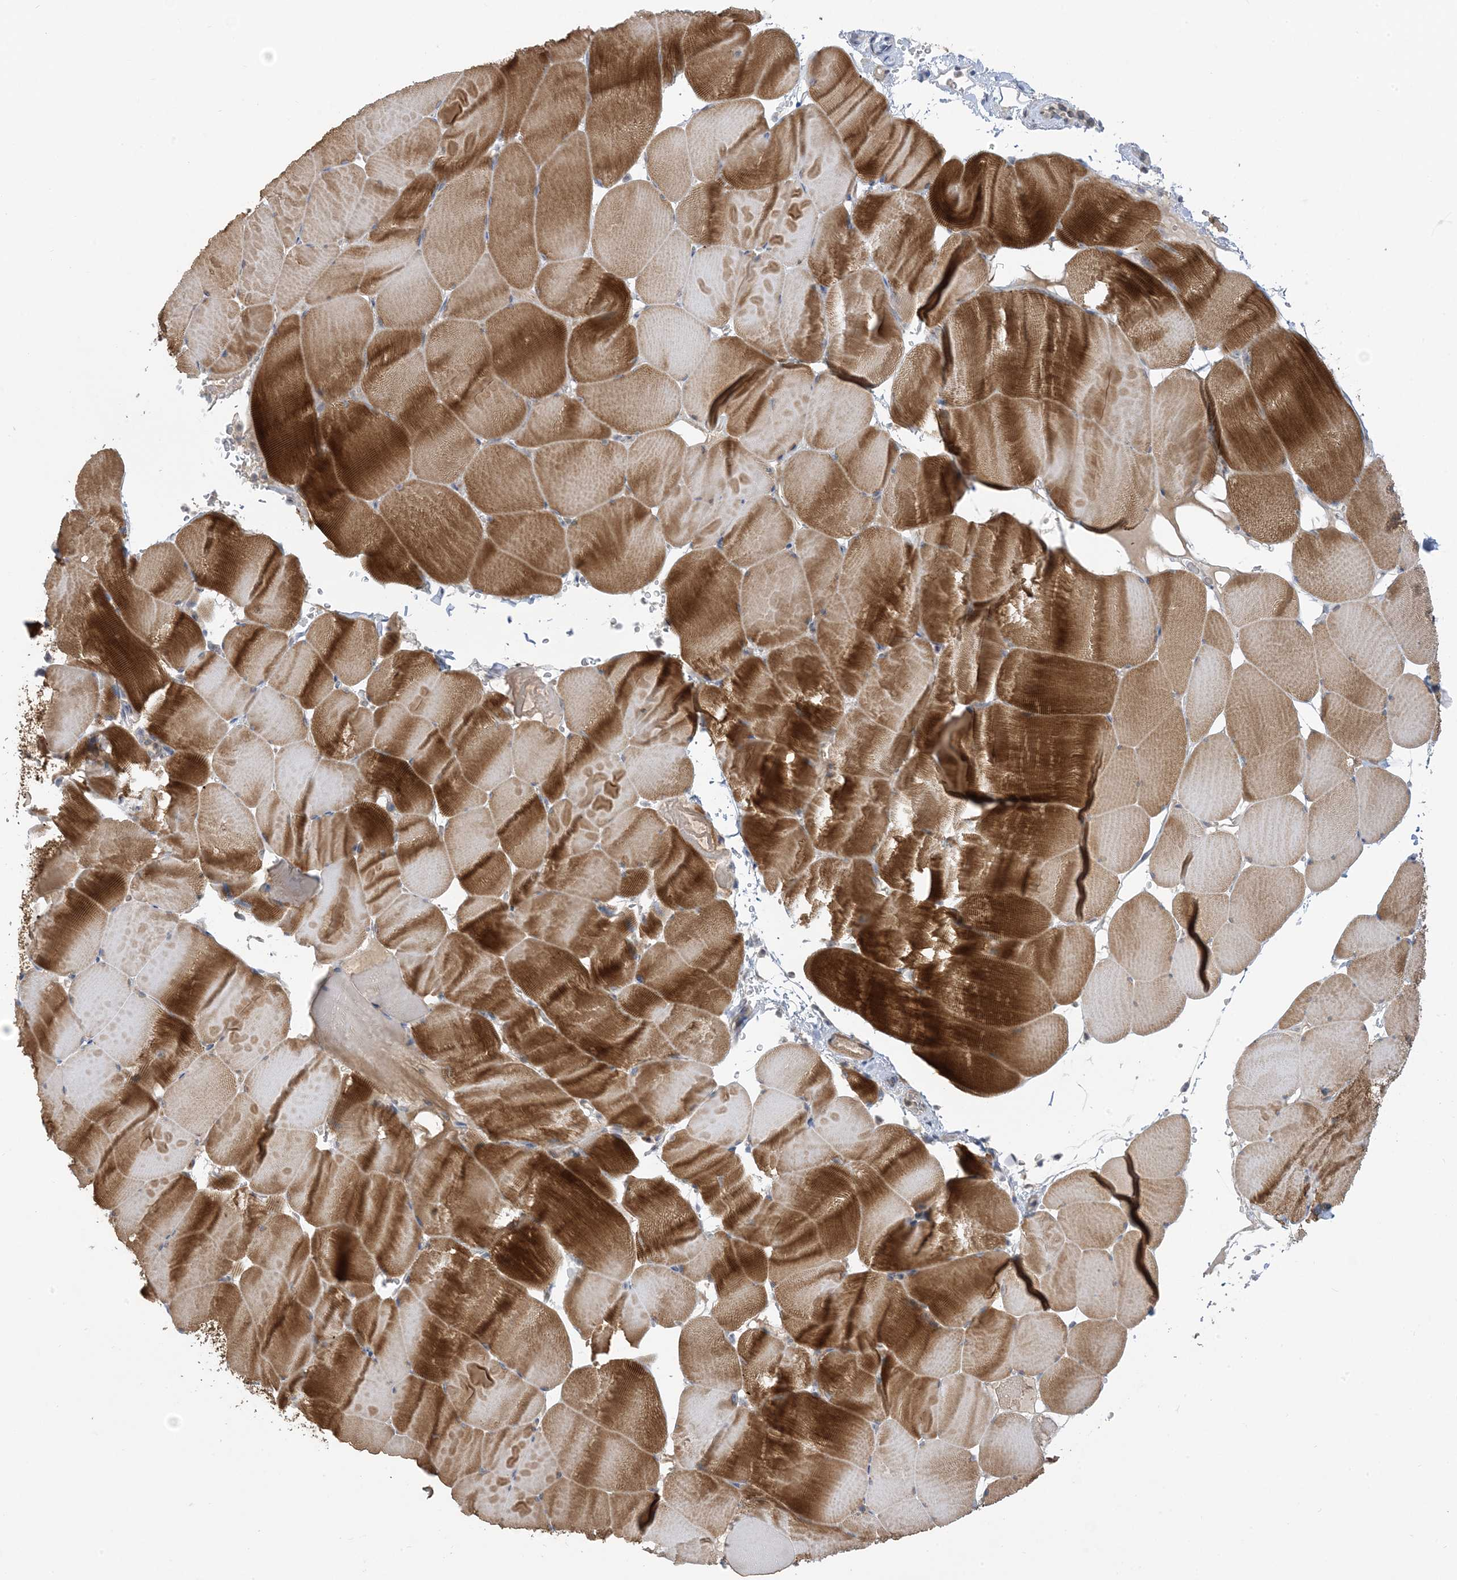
{"staining": {"intensity": "strong", "quantity": ">75%", "location": "cytoplasmic/membranous"}, "tissue": "skeletal muscle", "cell_type": "Myocytes", "image_type": "normal", "snomed": [{"axis": "morphology", "description": "Normal tissue, NOS"}, {"axis": "topography", "description": "Skeletal muscle"}], "caption": "This image reveals immunohistochemistry staining of normal human skeletal muscle, with high strong cytoplasmic/membranous expression in about >75% of myocytes.", "gene": "WDR26", "patient": {"sex": "male", "age": 62}}